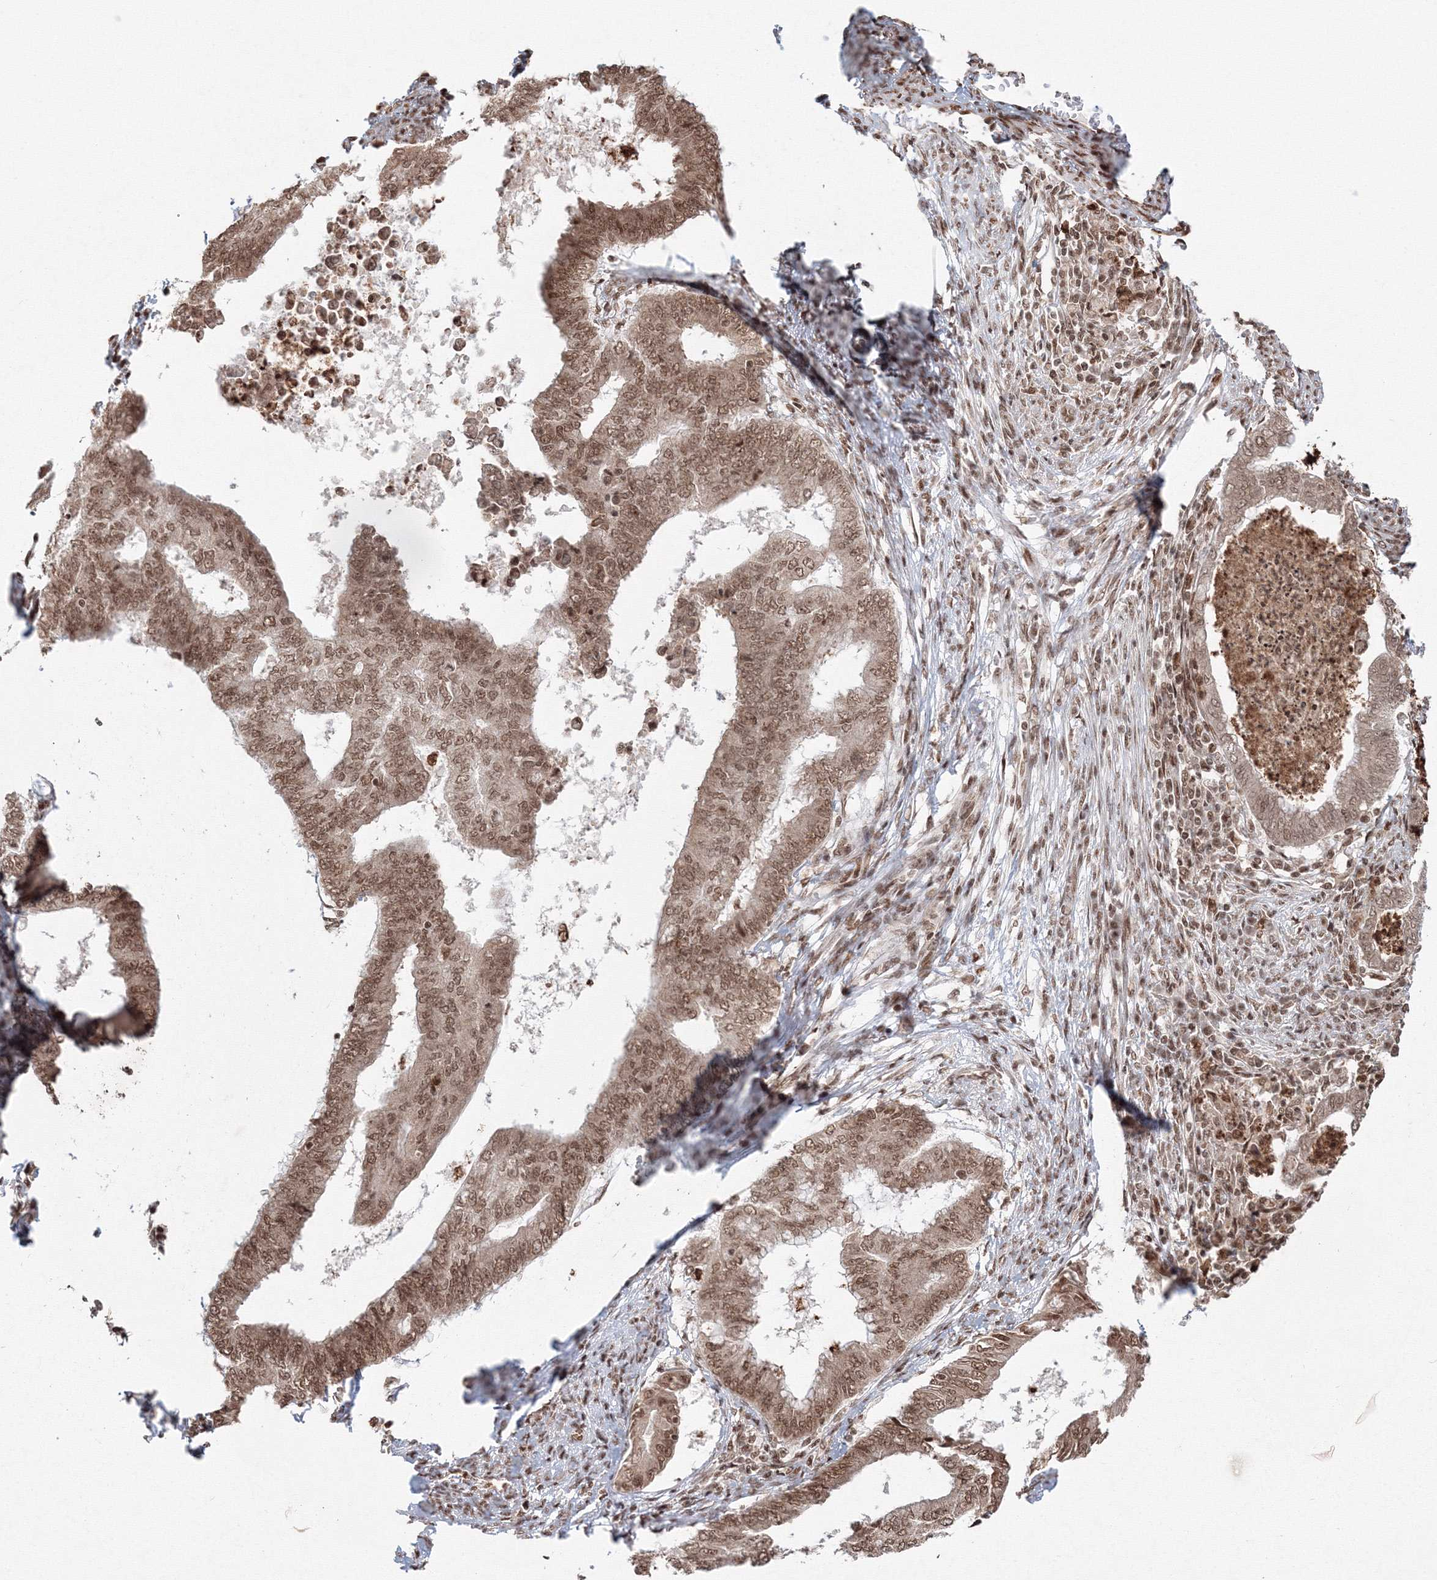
{"staining": {"intensity": "moderate", "quantity": ">75%", "location": "nuclear"}, "tissue": "endometrial cancer", "cell_type": "Tumor cells", "image_type": "cancer", "snomed": [{"axis": "morphology", "description": "Polyp, NOS"}, {"axis": "morphology", "description": "Adenocarcinoma, NOS"}, {"axis": "morphology", "description": "Adenoma, NOS"}, {"axis": "topography", "description": "Endometrium"}], "caption": "This micrograph demonstrates immunohistochemistry staining of polyp (endometrial), with medium moderate nuclear positivity in approximately >75% of tumor cells.", "gene": "KIF20A", "patient": {"sex": "female", "age": 79}}